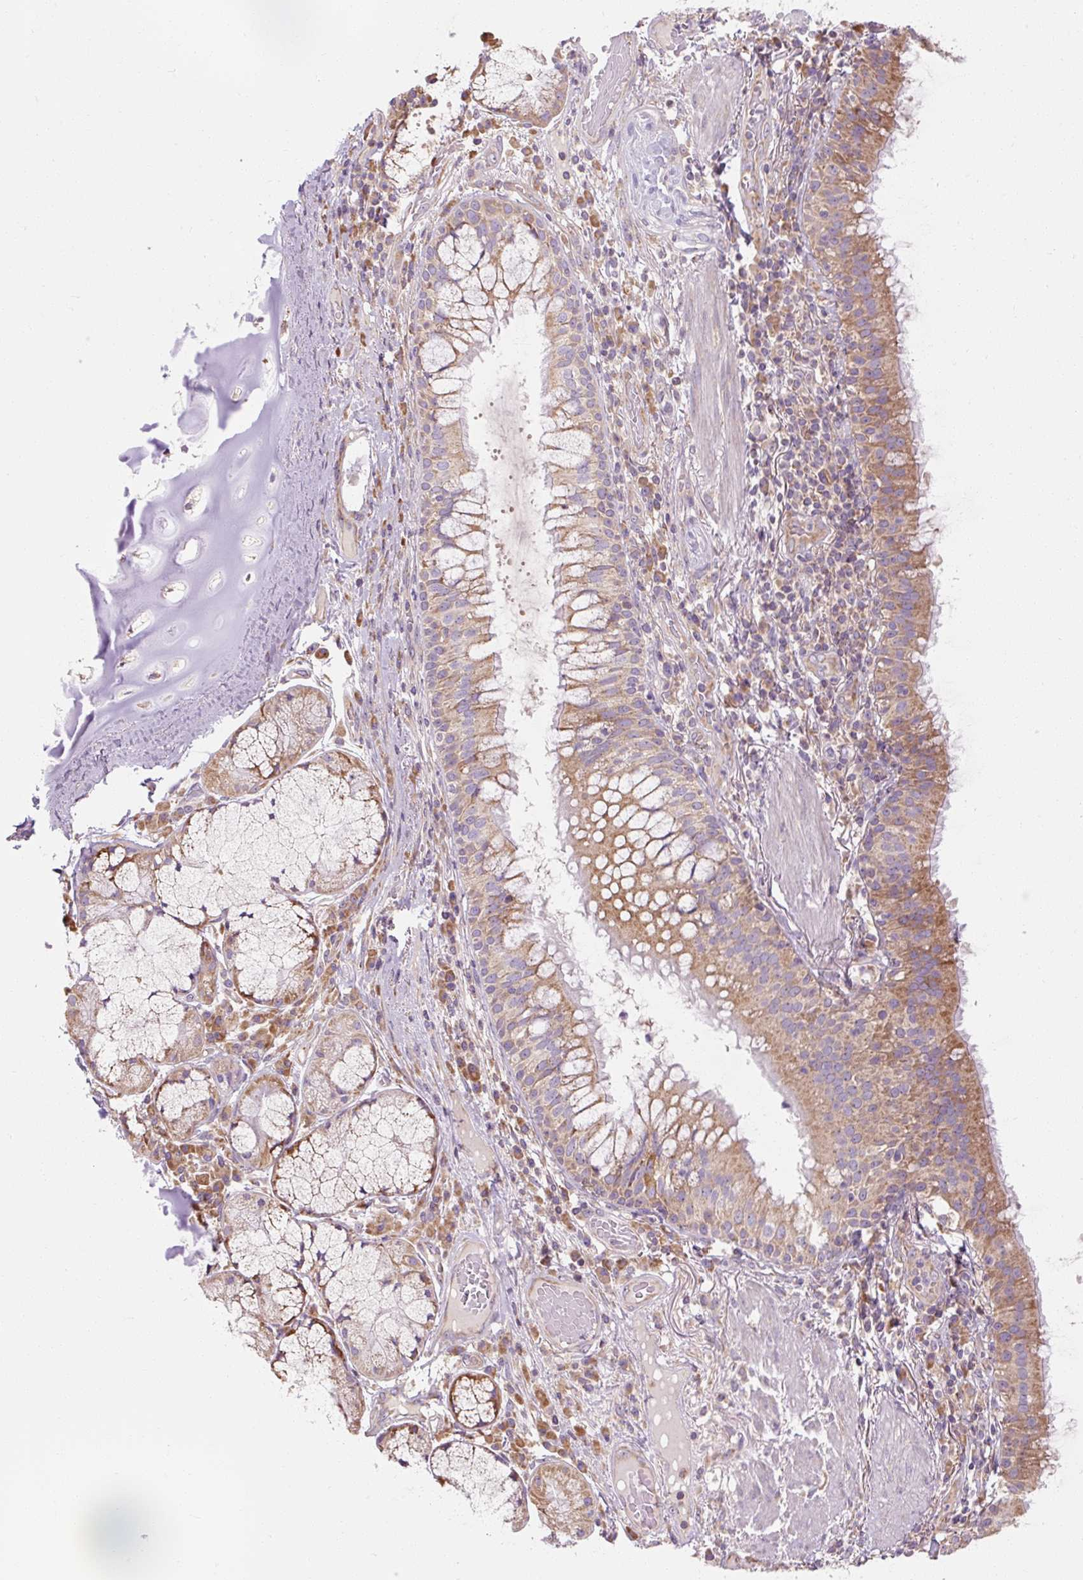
{"staining": {"intensity": "moderate", "quantity": ">75%", "location": "cytoplasmic/membranous"}, "tissue": "bronchus", "cell_type": "Respiratory epithelial cells", "image_type": "normal", "snomed": [{"axis": "morphology", "description": "Normal tissue, NOS"}, {"axis": "topography", "description": "Cartilage tissue"}, {"axis": "topography", "description": "Bronchus"}], "caption": "Immunohistochemistry of unremarkable bronchus demonstrates medium levels of moderate cytoplasmic/membranous expression in about >75% of respiratory epithelial cells.", "gene": "PRSS48", "patient": {"sex": "male", "age": 56}}